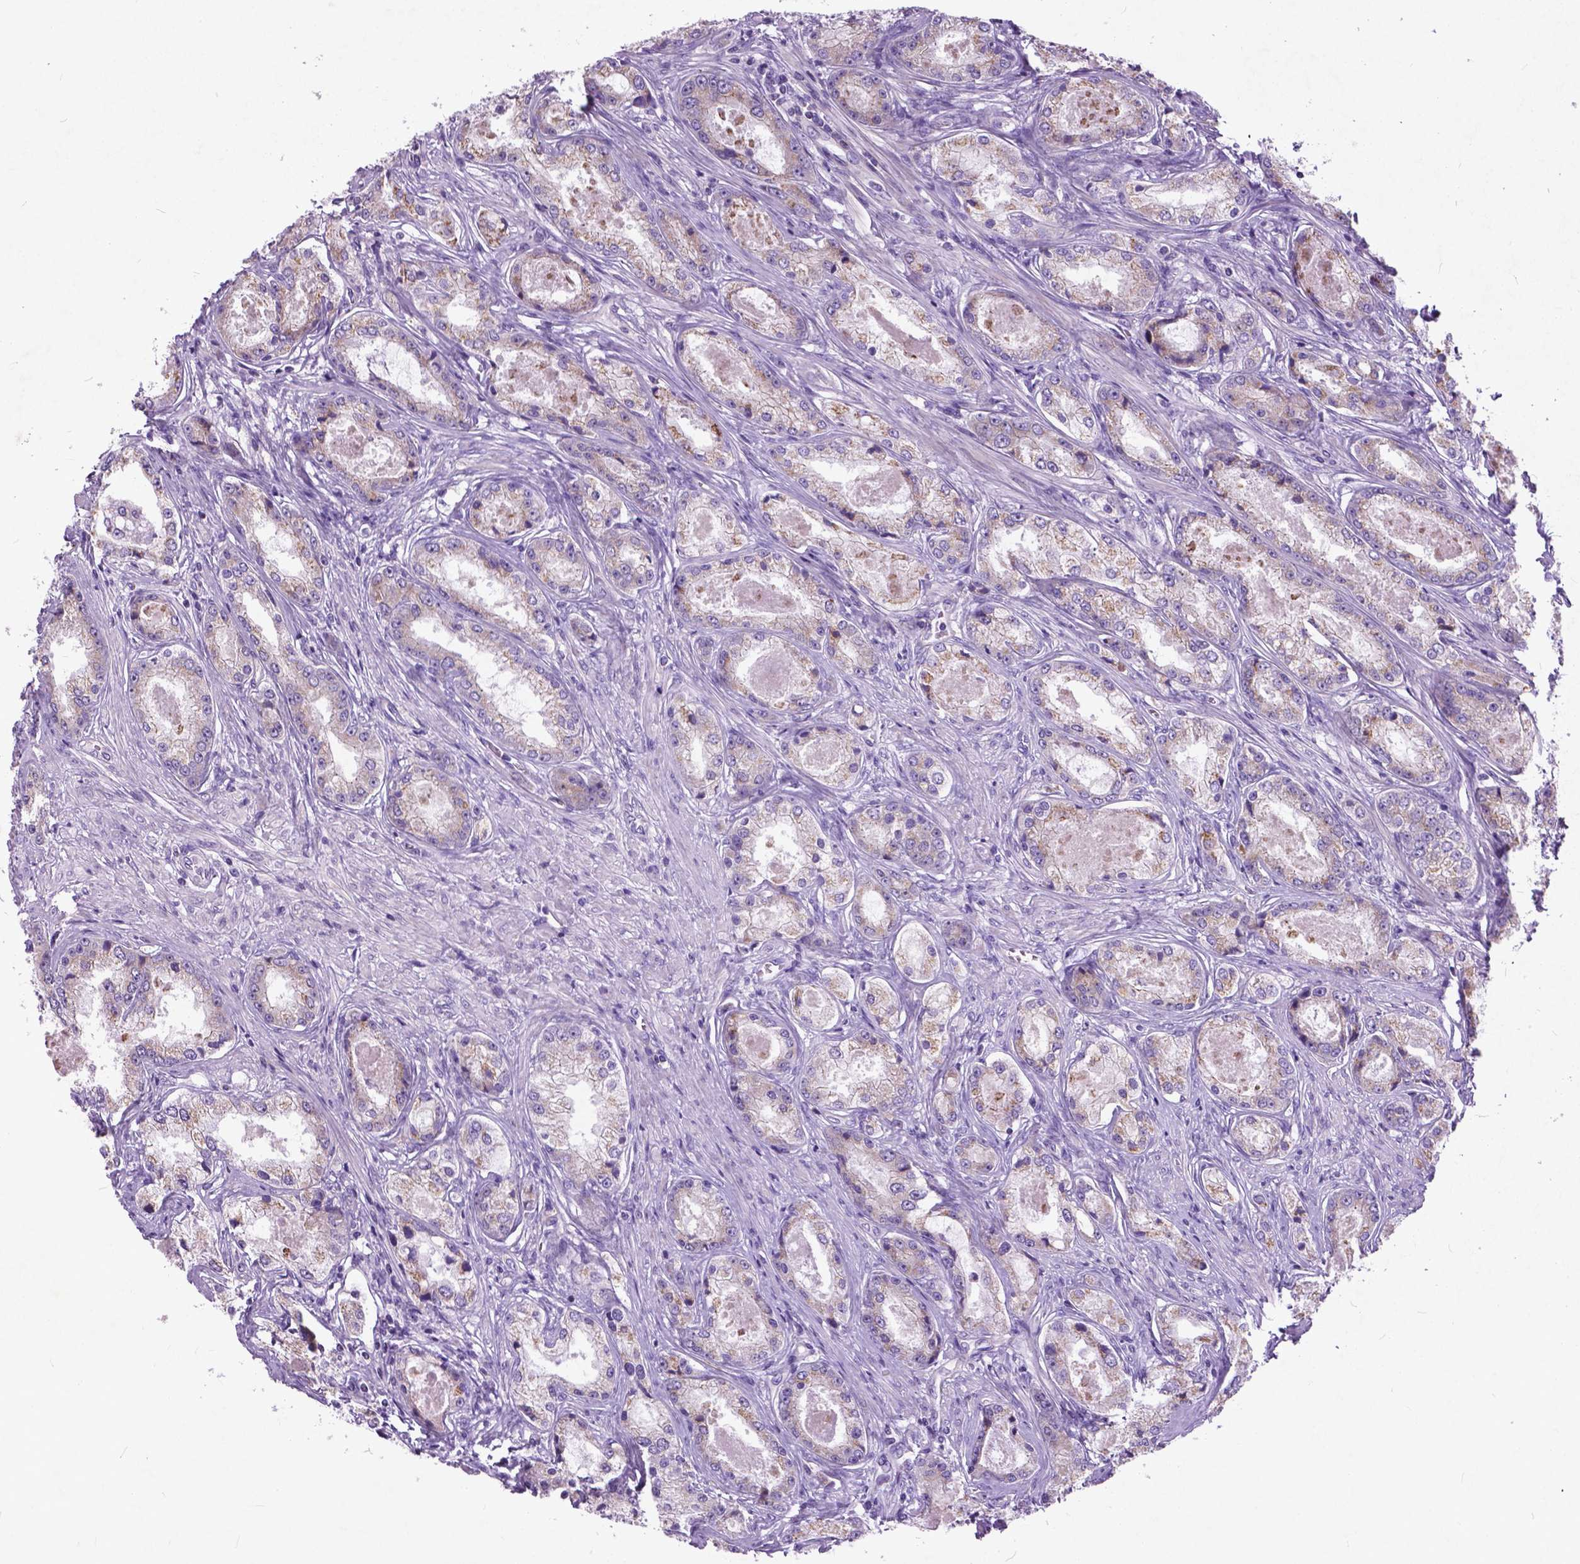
{"staining": {"intensity": "weak", "quantity": "<25%", "location": "cytoplasmic/membranous"}, "tissue": "prostate cancer", "cell_type": "Tumor cells", "image_type": "cancer", "snomed": [{"axis": "morphology", "description": "Adenocarcinoma, Low grade"}, {"axis": "topography", "description": "Prostate"}], "caption": "Image shows no protein expression in tumor cells of prostate cancer (low-grade adenocarcinoma) tissue.", "gene": "ATG4D", "patient": {"sex": "male", "age": 68}}